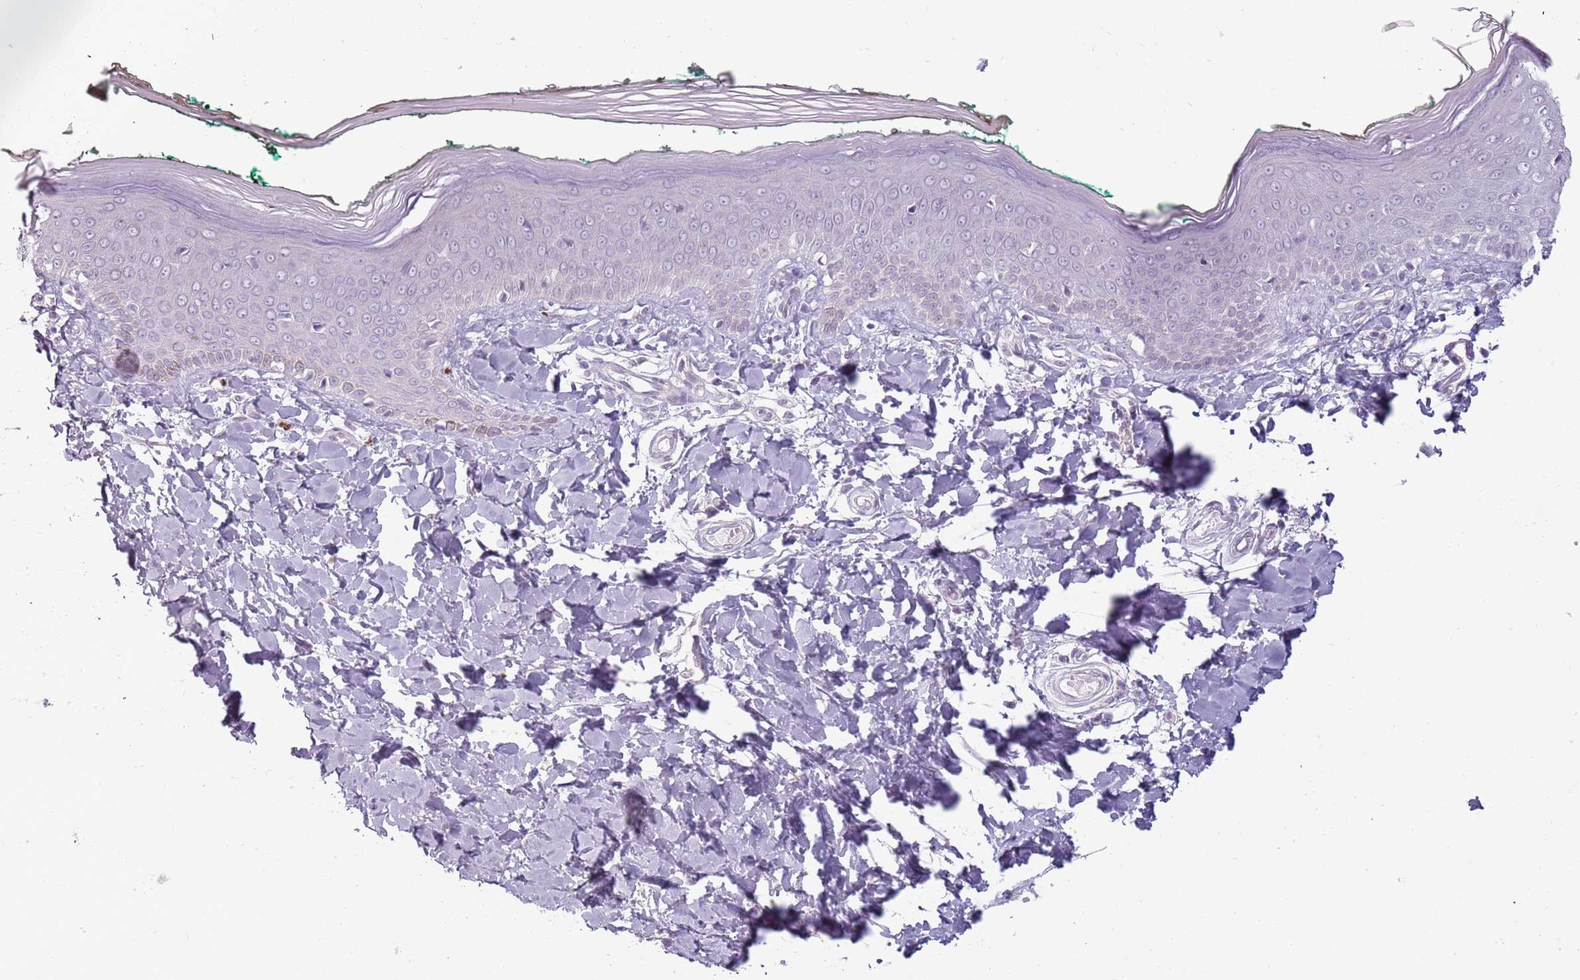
{"staining": {"intensity": "negative", "quantity": "none", "location": "none"}, "tissue": "skin", "cell_type": "Fibroblasts", "image_type": "normal", "snomed": [{"axis": "morphology", "description": "Normal tissue, NOS"}, {"axis": "morphology", "description": "Malignant melanoma, NOS"}, {"axis": "topography", "description": "Skin"}], "caption": "DAB (3,3'-diaminobenzidine) immunohistochemical staining of unremarkable human skin demonstrates no significant positivity in fibroblasts. (DAB IHC visualized using brightfield microscopy, high magnification).", "gene": "RFX2", "patient": {"sex": "male", "age": 62}}